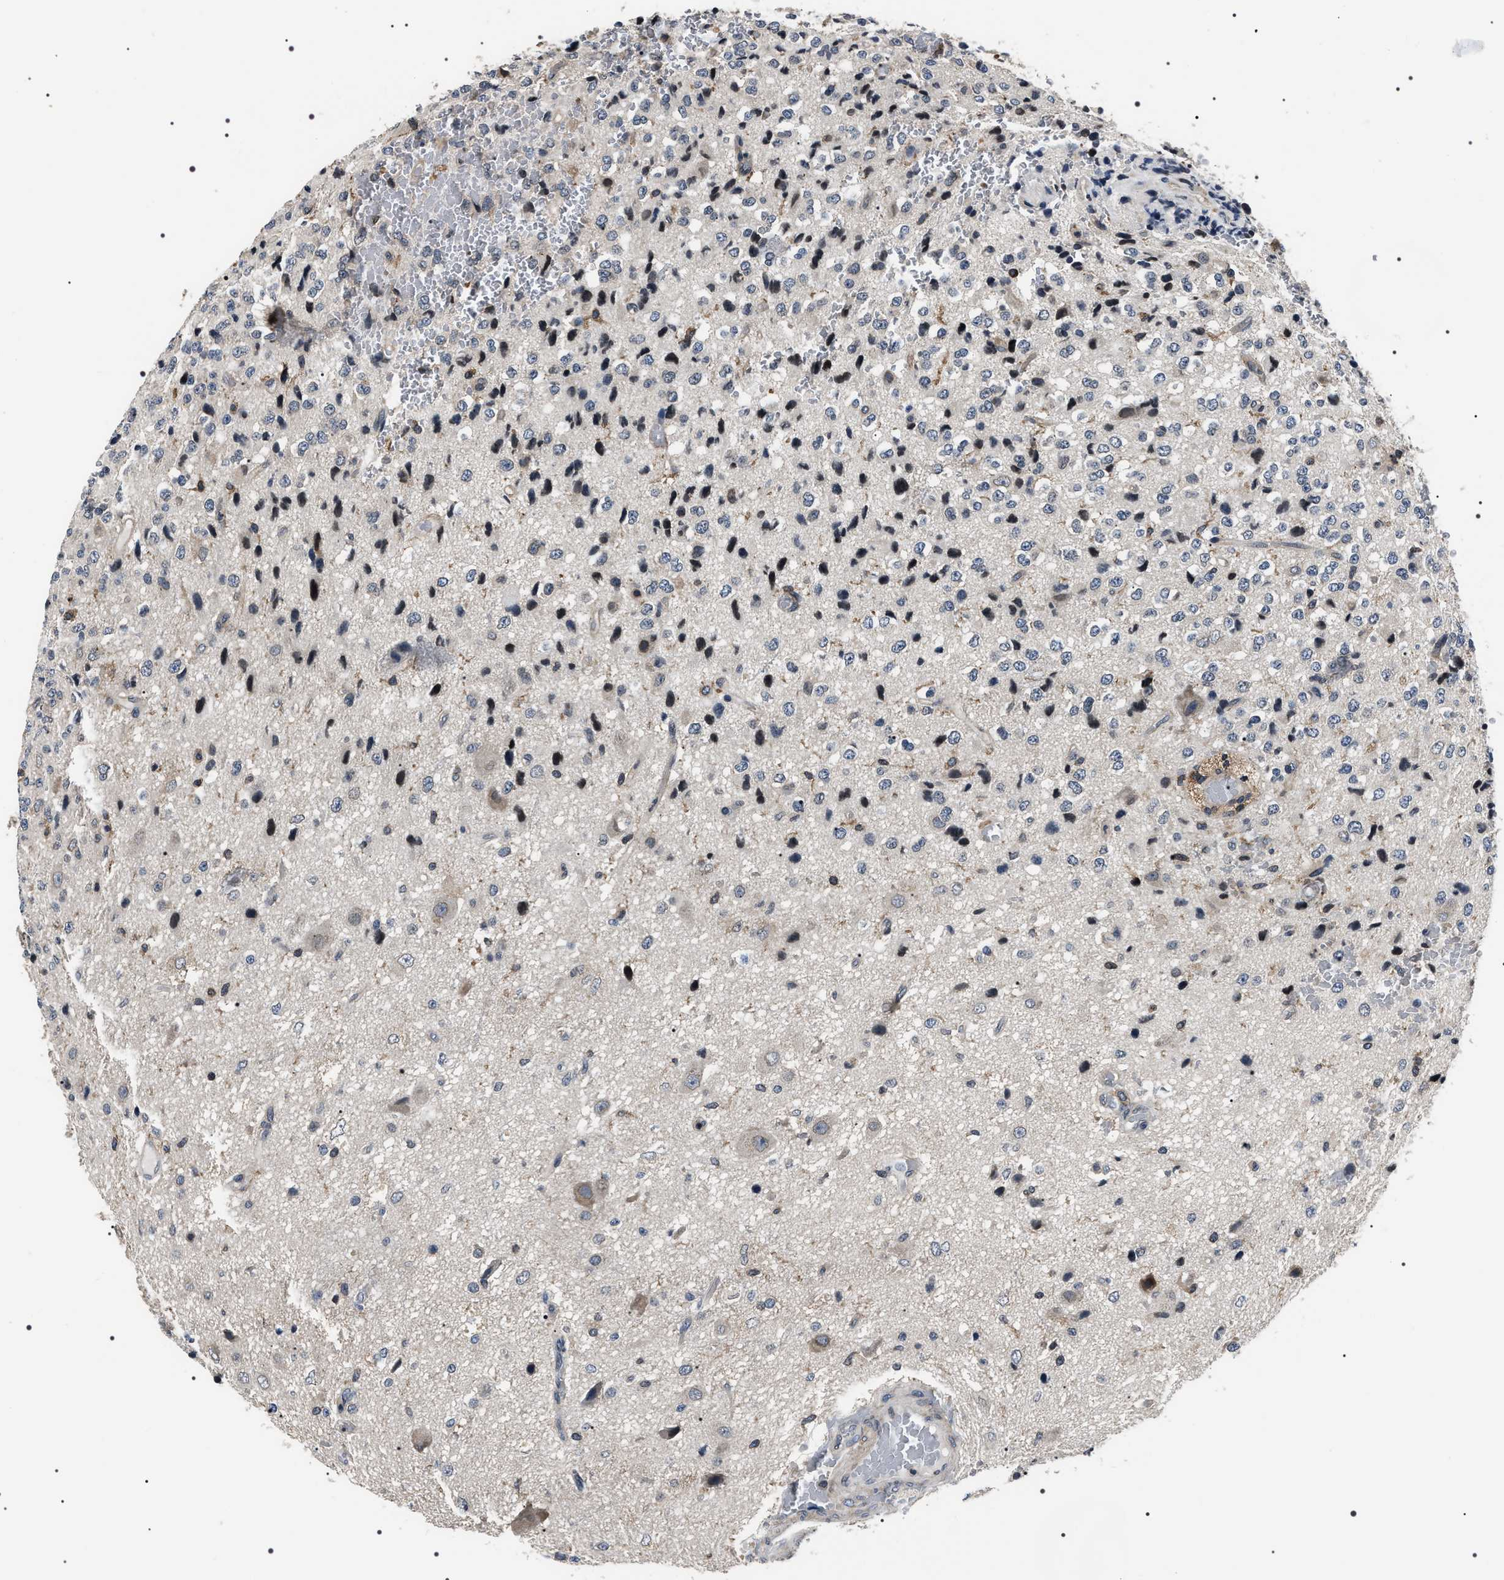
{"staining": {"intensity": "negative", "quantity": "none", "location": "none"}, "tissue": "glioma", "cell_type": "Tumor cells", "image_type": "cancer", "snomed": [{"axis": "morphology", "description": "Glioma, malignant, High grade"}, {"axis": "topography", "description": "pancreas cauda"}], "caption": "Tumor cells show no significant protein positivity in high-grade glioma (malignant).", "gene": "SIPA1", "patient": {"sex": "male", "age": 60}}